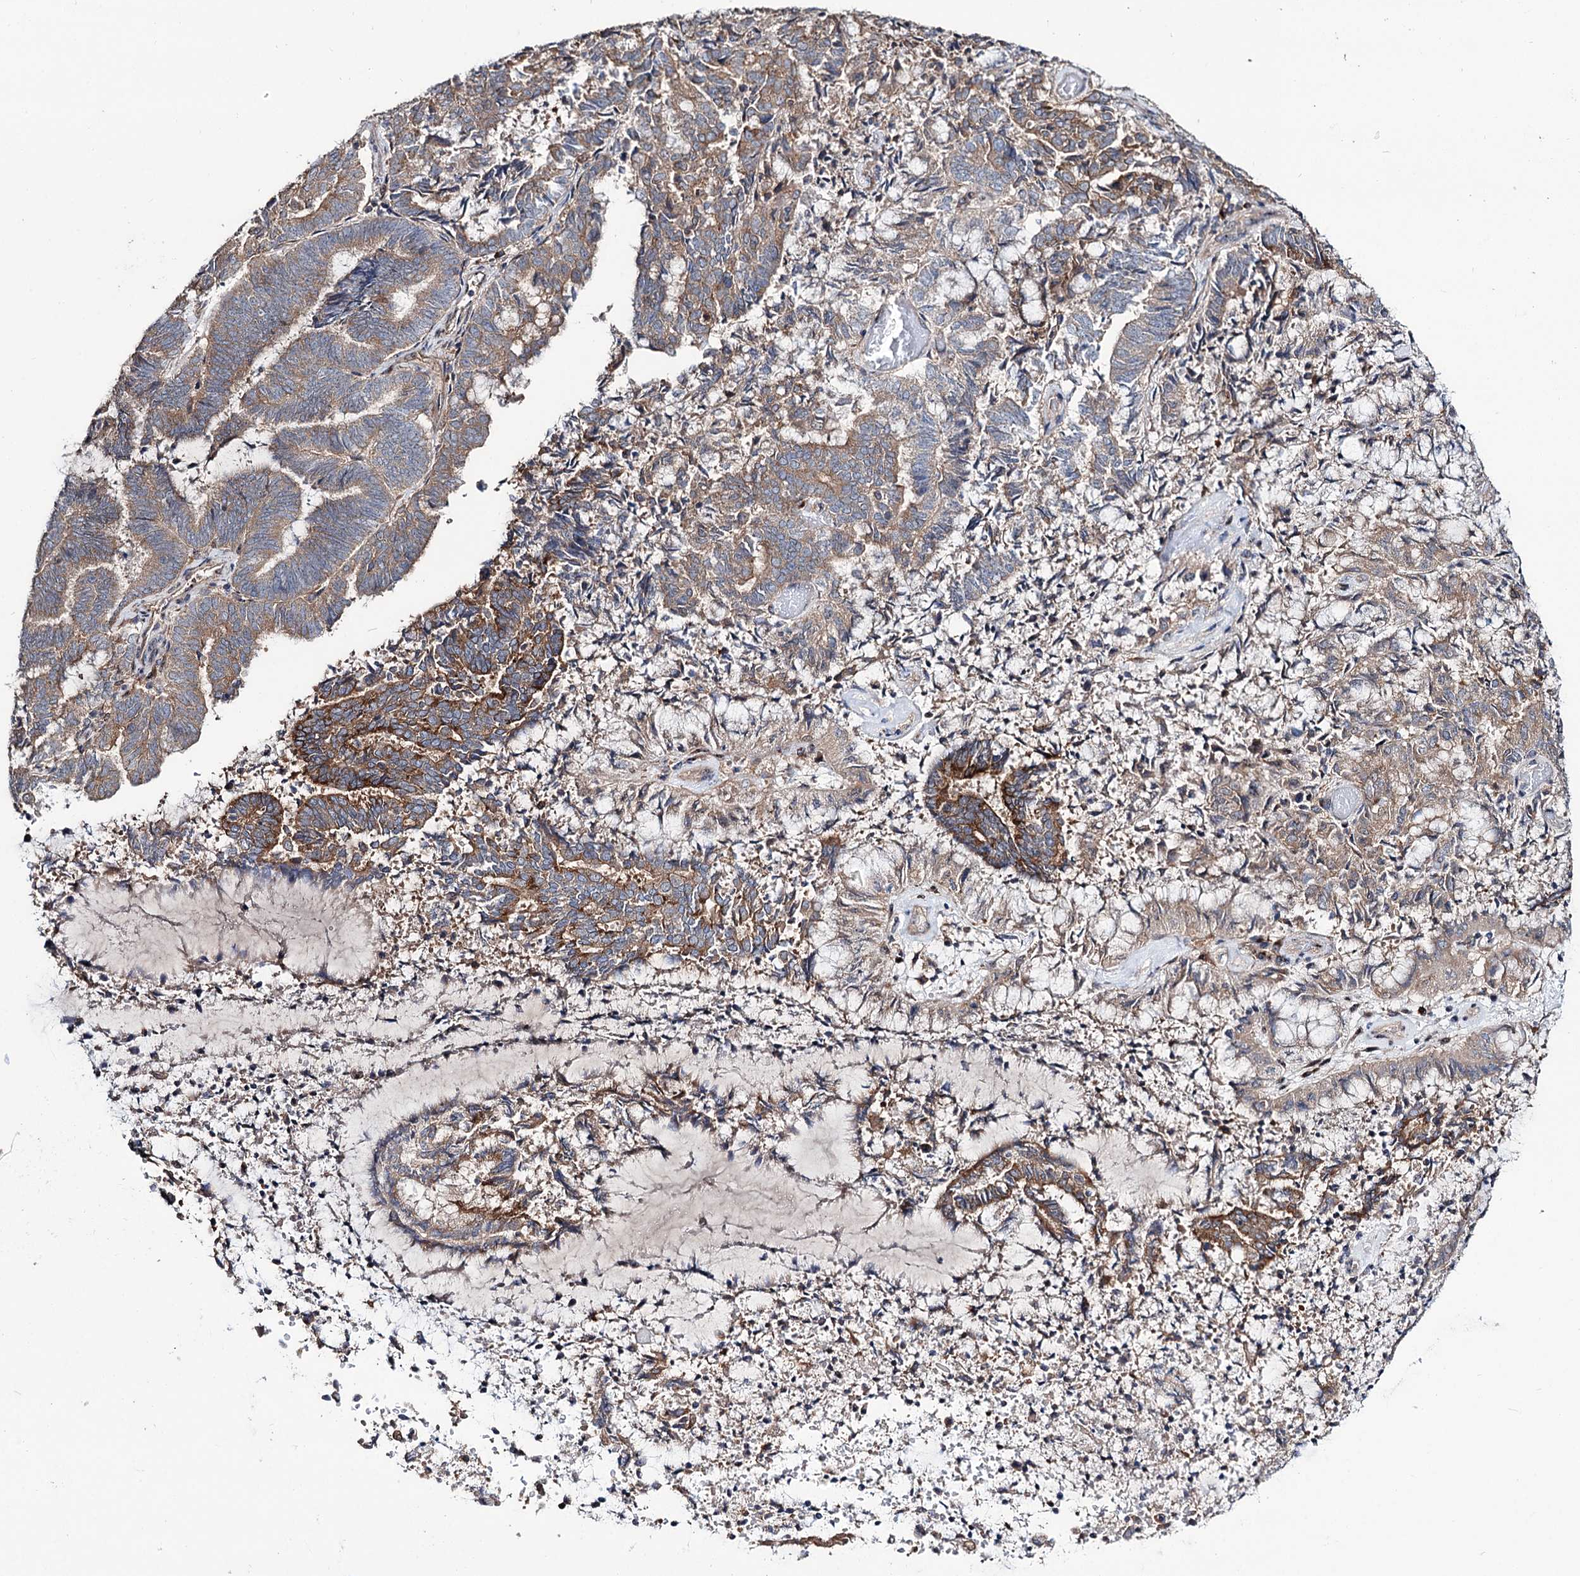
{"staining": {"intensity": "moderate", "quantity": "25%-75%", "location": "cytoplasmic/membranous"}, "tissue": "endometrial cancer", "cell_type": "Tumor cells", "image_type": "cancer", "snomed": [{"axis": "morphology", "description": "Adenocarcinoma, NOS"}, {"axis": "topography", "description": "Endometrium"}], "caption": "A micrograph showing moderate cytoplasmic/membranous expression in approximately 25%-75% of tumor cells in endometrial cancer (adenocarcinoma), as visualized by brown immunohistochemical staining.", "gene": "SEC24A", "patient": {"sex": "female", "age": 80}}